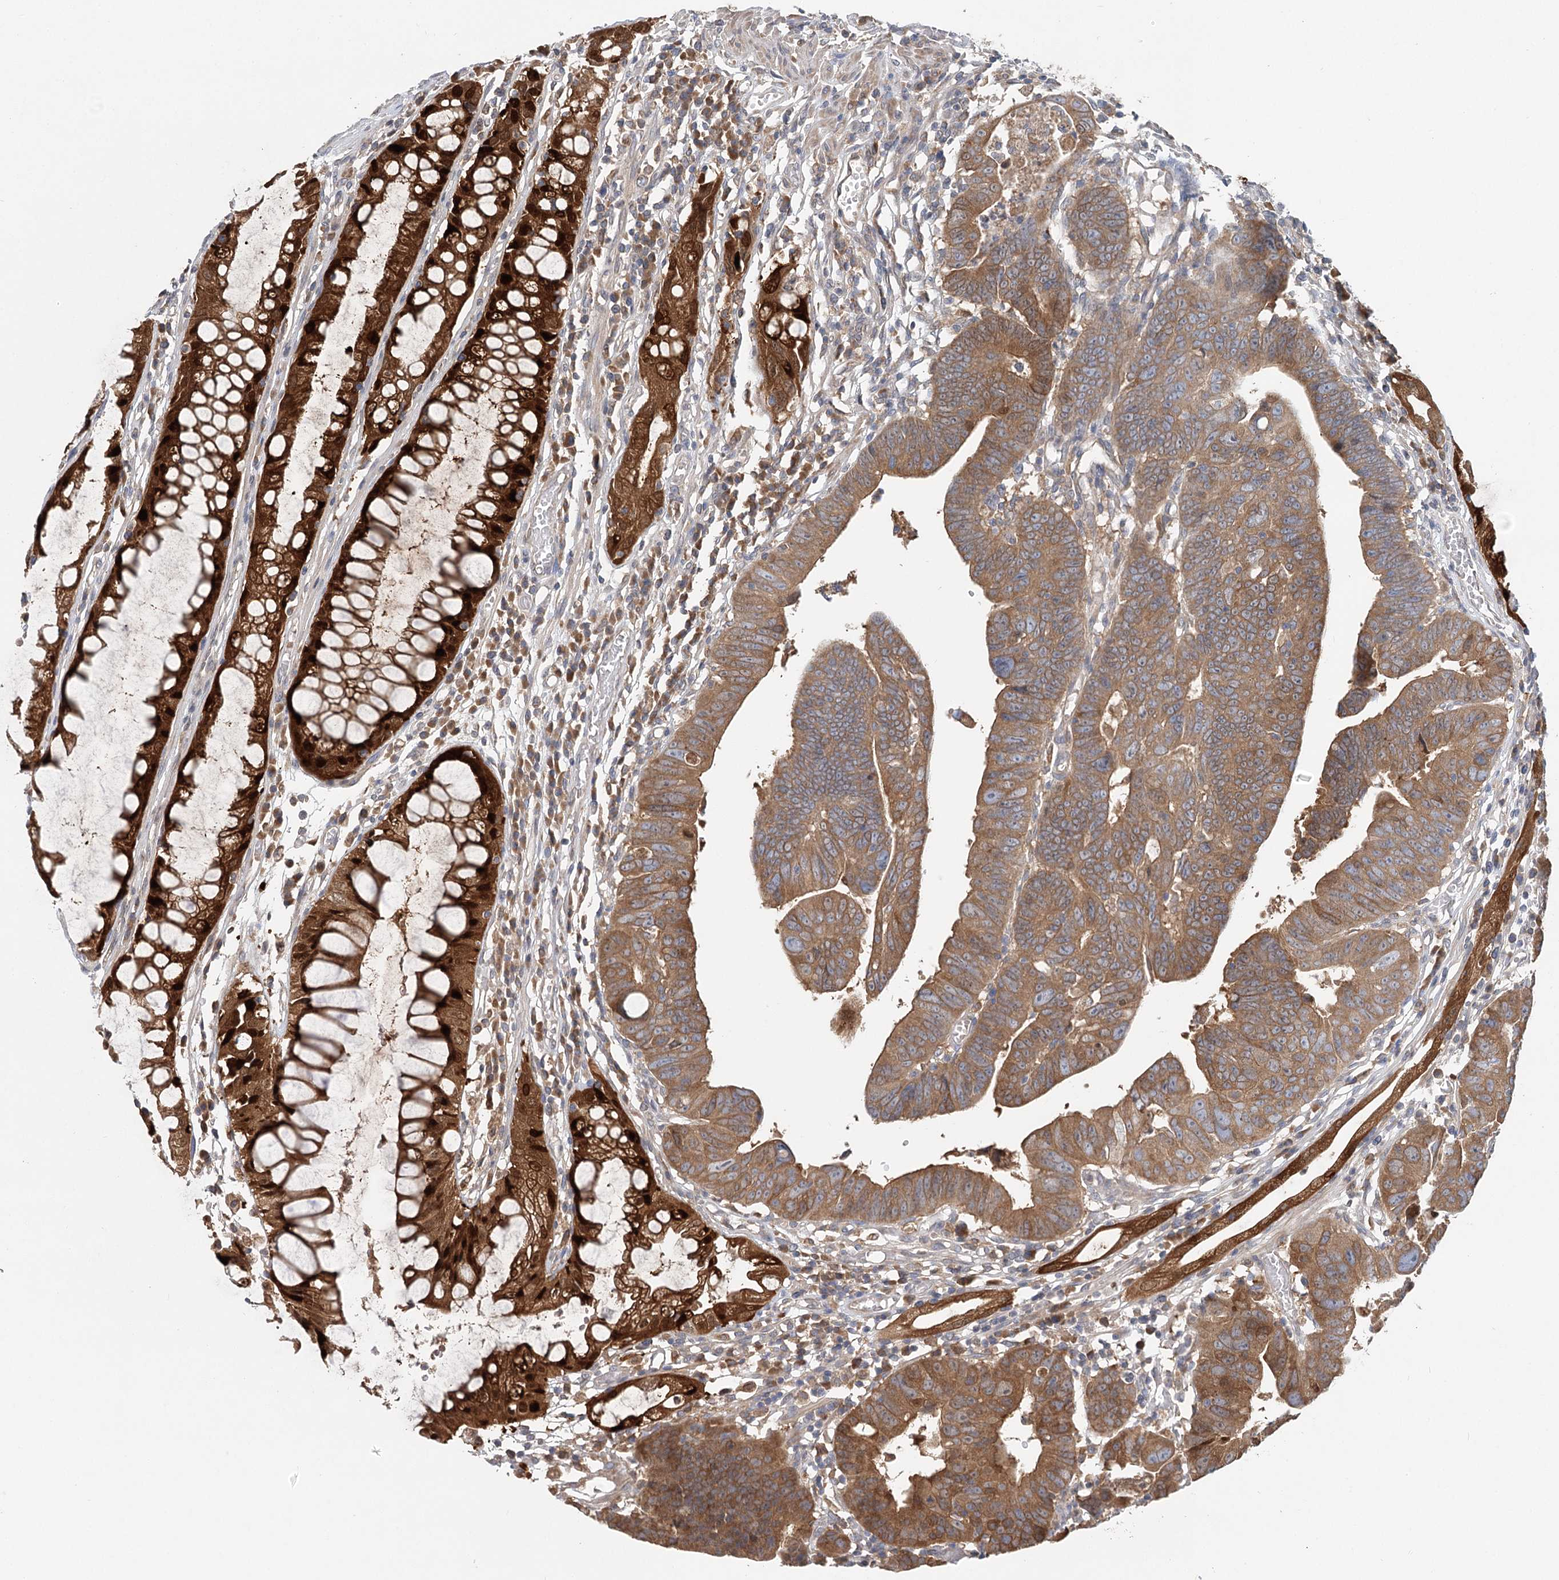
{"staining": {"intensity": "moderate", "quantity": ">75%", "location": "cytoplasmic/membranous"}, "tissue": "colorectal cancer", "cell_type": "Tumor cells", "image_type": "cancer", "snomed": [{"axis": "morphology", "description": "Adenocarcinoma, NOS"}, {"axis": "topography", "description": "Rectum"}], "caption": "A medium amount of moderate cytoplasmic/membranous expression is seen in about >75% of tumor cells in colorectal adenocarcinoma tissue.", "gene": "PAIP2", "patient": {"sex": "female", "age": 65}}